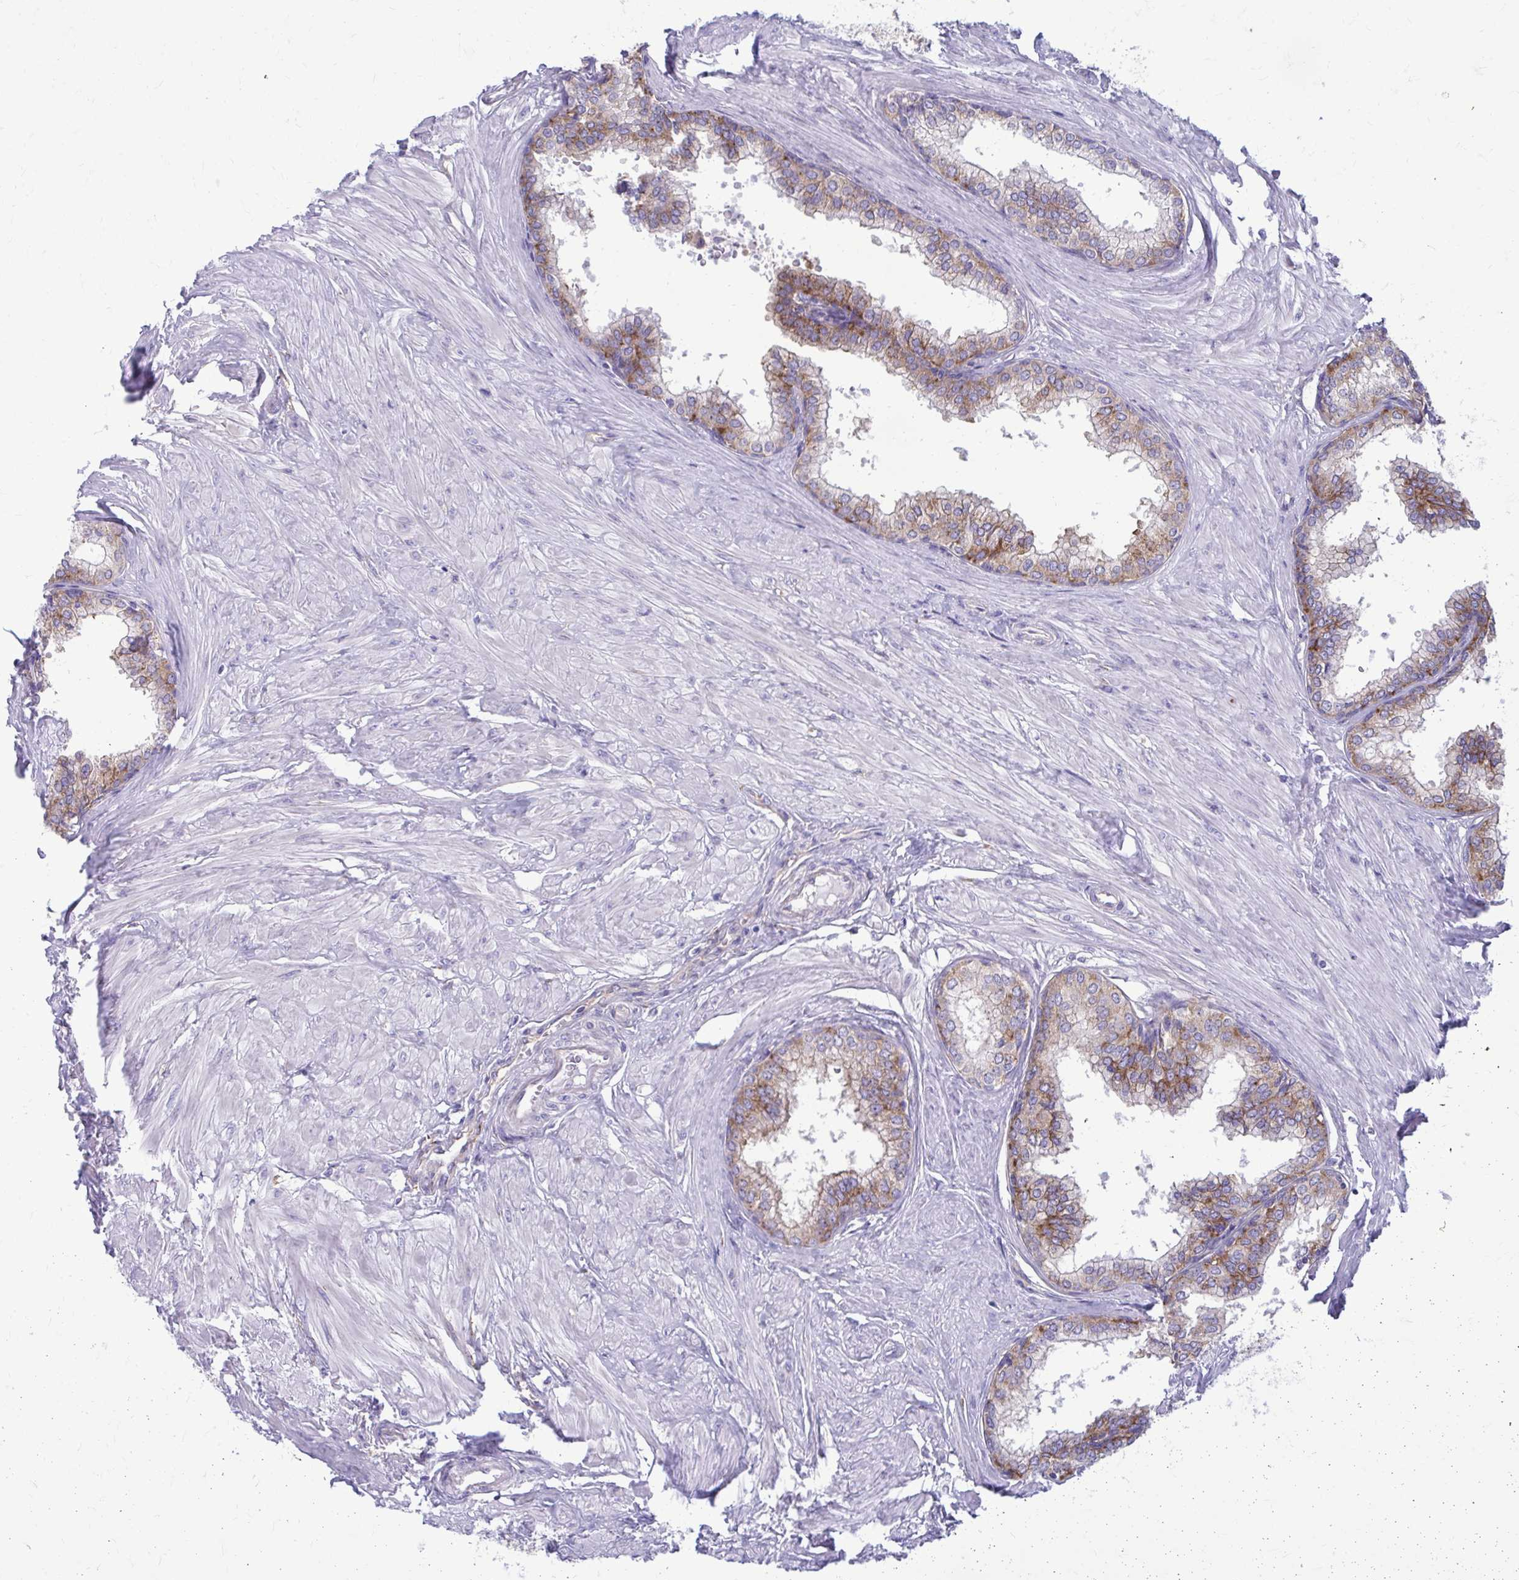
{"staining": {"intensity": "moderate", "quantity": ">75%", "location": "cytoplasmic/membranous"}, "tissue": "prostate", "cell_type": "Glandular cells", "image_type": "normal", "snomed": [{"axis": "morphology", "description": "Normal tissue, NOS"}, {"axis": "topography", "description": "Prostate"}, {"axis": "topography", "description": "Peripheral nerve tissue"}], "caption": "Protein staining of normal prostate displays moderate cytoplasmic/membranous staining in about >75% of glandular cells.", "gene": "CLTA", "patient": {"sex": "male", "age": 55}}